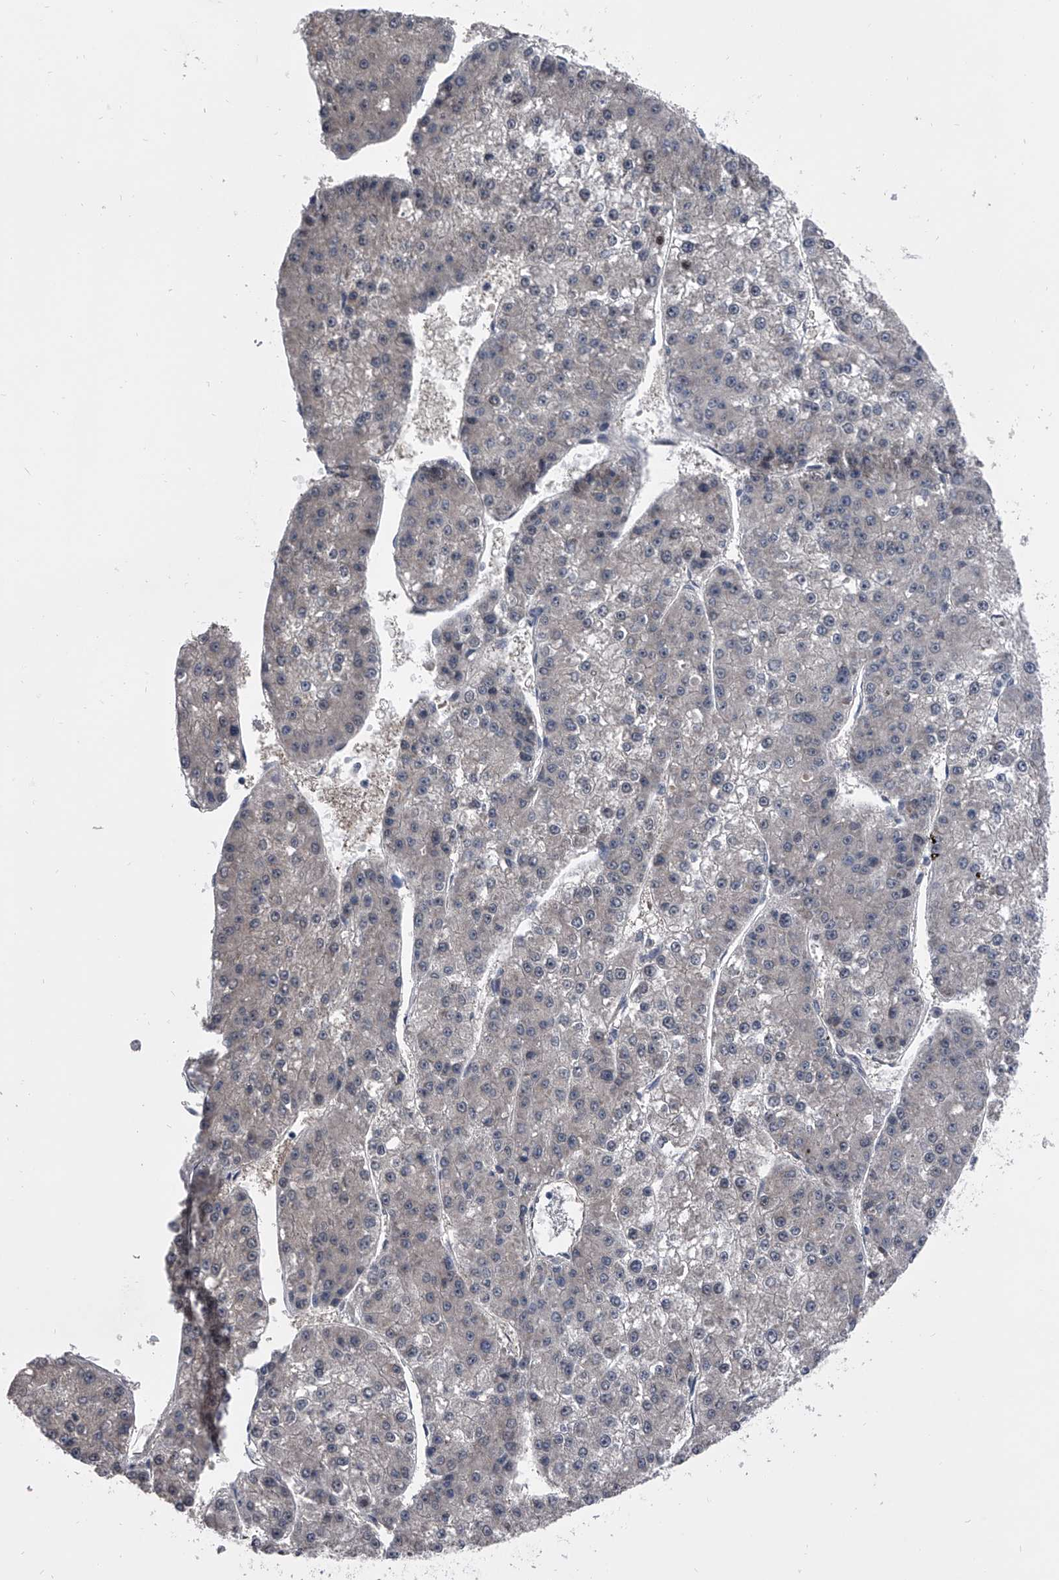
{"staining": {"intensity": "negative", "quantity": "none", "location": "none"}, "tissue": "liver cancer", "cell_type": "Tumor cells", "image_type": "cancer", "snomed": [{"axis": "morphology", "description": "Carcinoma, Hepatocellular, NOS"}, {"axis": "topography", "description": "Liver"}], "caption": "This is a image of immunohistochemistry (IHC) staining of hepatocellular carcinoma (liver), which shows no expression in tumor cells. The staining was performed using DAB to visualize the protein expression in brown, while the nuclei were stained in blue with hematoxylin (Magnification: 20x).", "gene": "ELK4", "patient": {"sex": "female", "age": 73}}